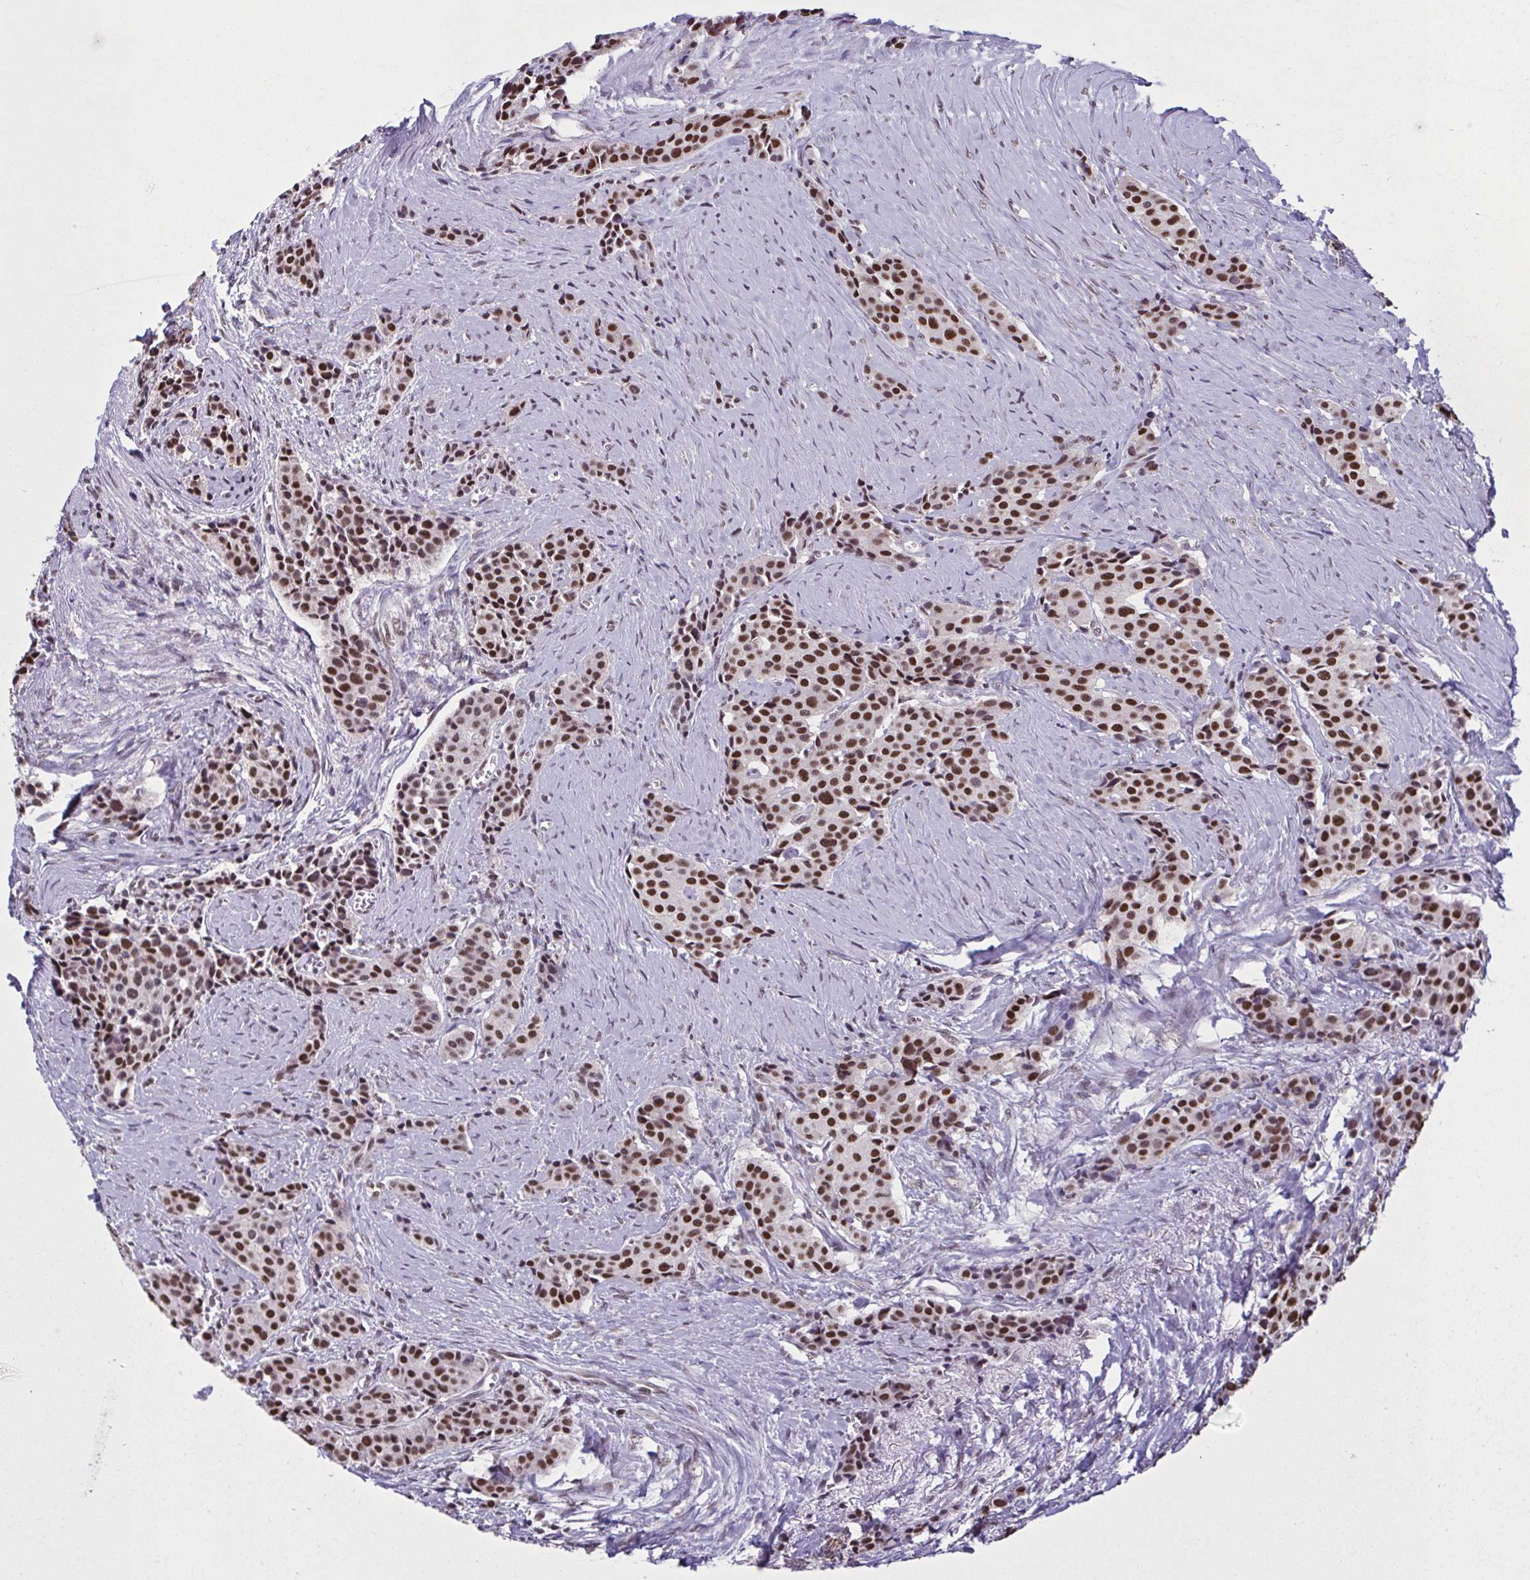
{"staining": {"intensity": "strong", "quantity": ">75%", "location": "nuclear"}, "tissue": "carcinoid", "cell_type": "Tumor cells", "image_type": "cancer", "snomed": [{"axis": "morphology", "description": "Carcinoid, malignant, NOS"}, {"axis": "topography", "description": "Small intestine"}], "caption": "Carcinoid stained with DAB IHC displays high levels of strong nuclear expression in about >75% of tumor cells.", "gene": "TIMM21", "patient": {"sex": "male", "age": 73}}